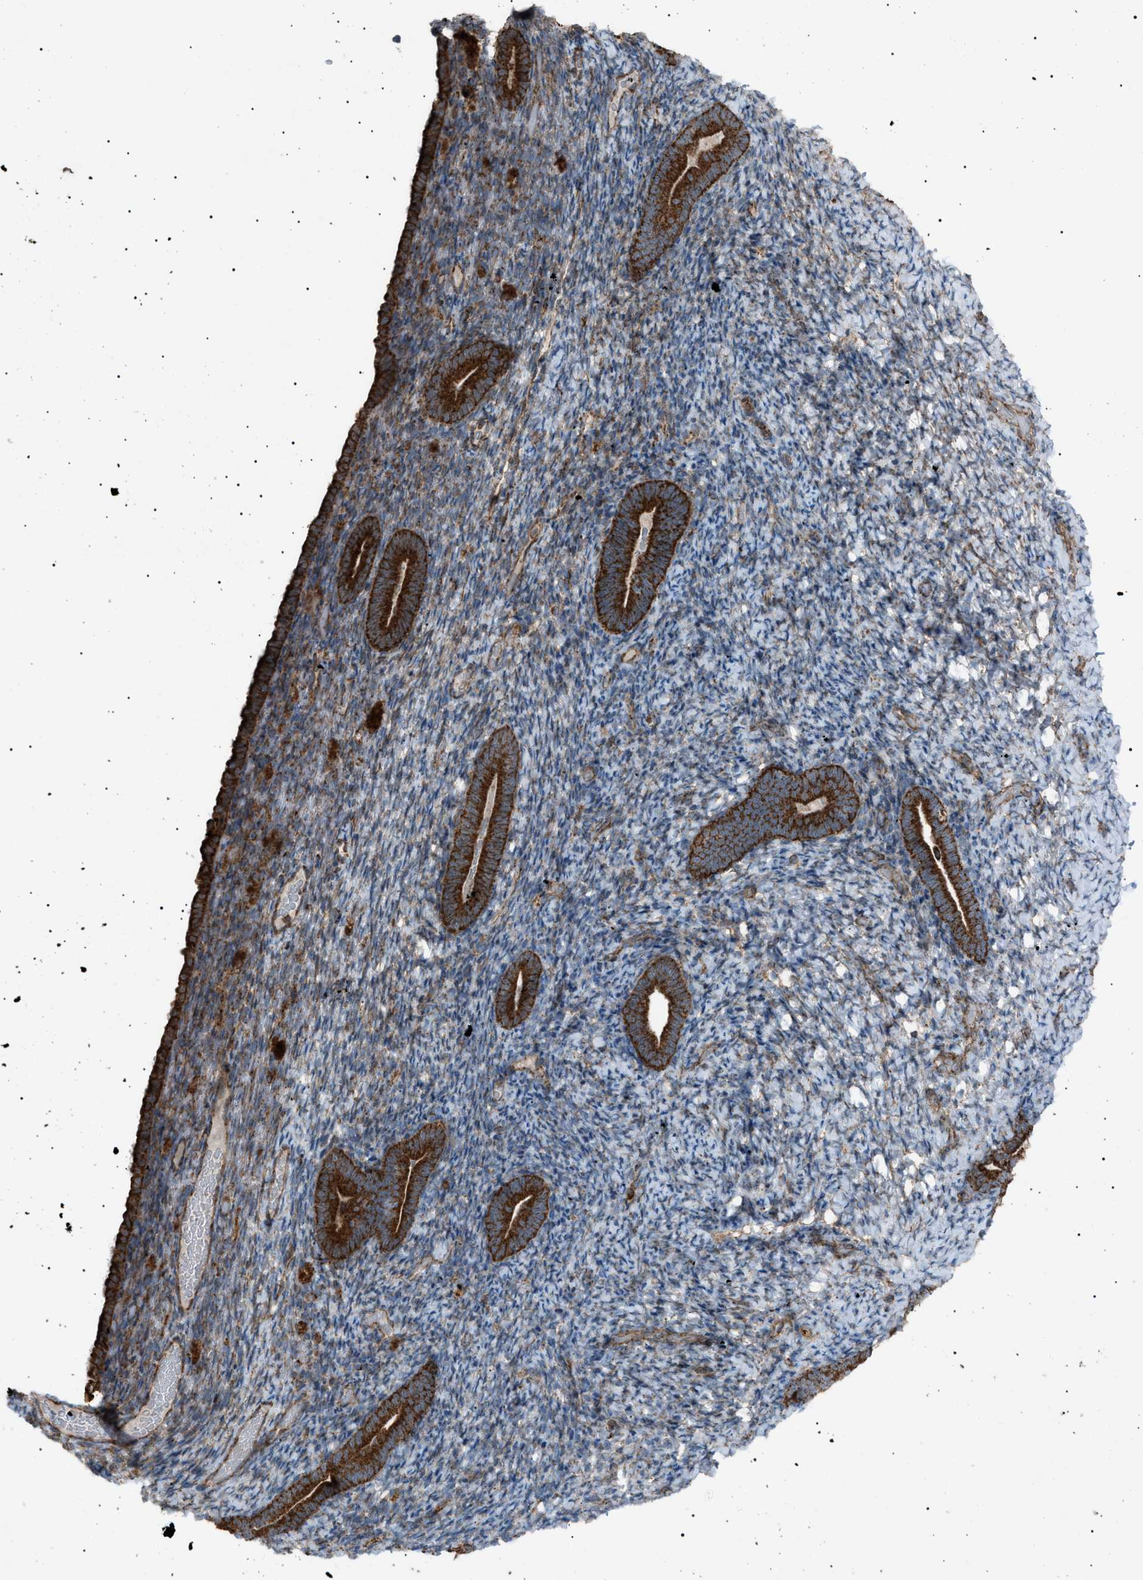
{"staining": {"intensity": "moderate", "quantity": "<25%", "location": "cytoplasmic/membranous"}, "tissue": "endometrium", "cell_type": "Cells in endometrial stroma", "image_type": "normal", "snomed": [{"axis": "morphology", "description": "Normal tissue, NOS"}, {"axis": "topography", "description": "Endometrium"}], "caption": "Protein expression analysis of benign endometrium shows moderate cytoplasmic/membranous expression in approximately <25% of cells in endometrial stroma. Using DAB (3,3'-diaminobenzidine) (brown) and hematoxylin (blue) stains, captured at high magnification using brightfield microscopy.", "gene": "C1GALT1C1", "patient": {"sex": "female", "age": 51}}